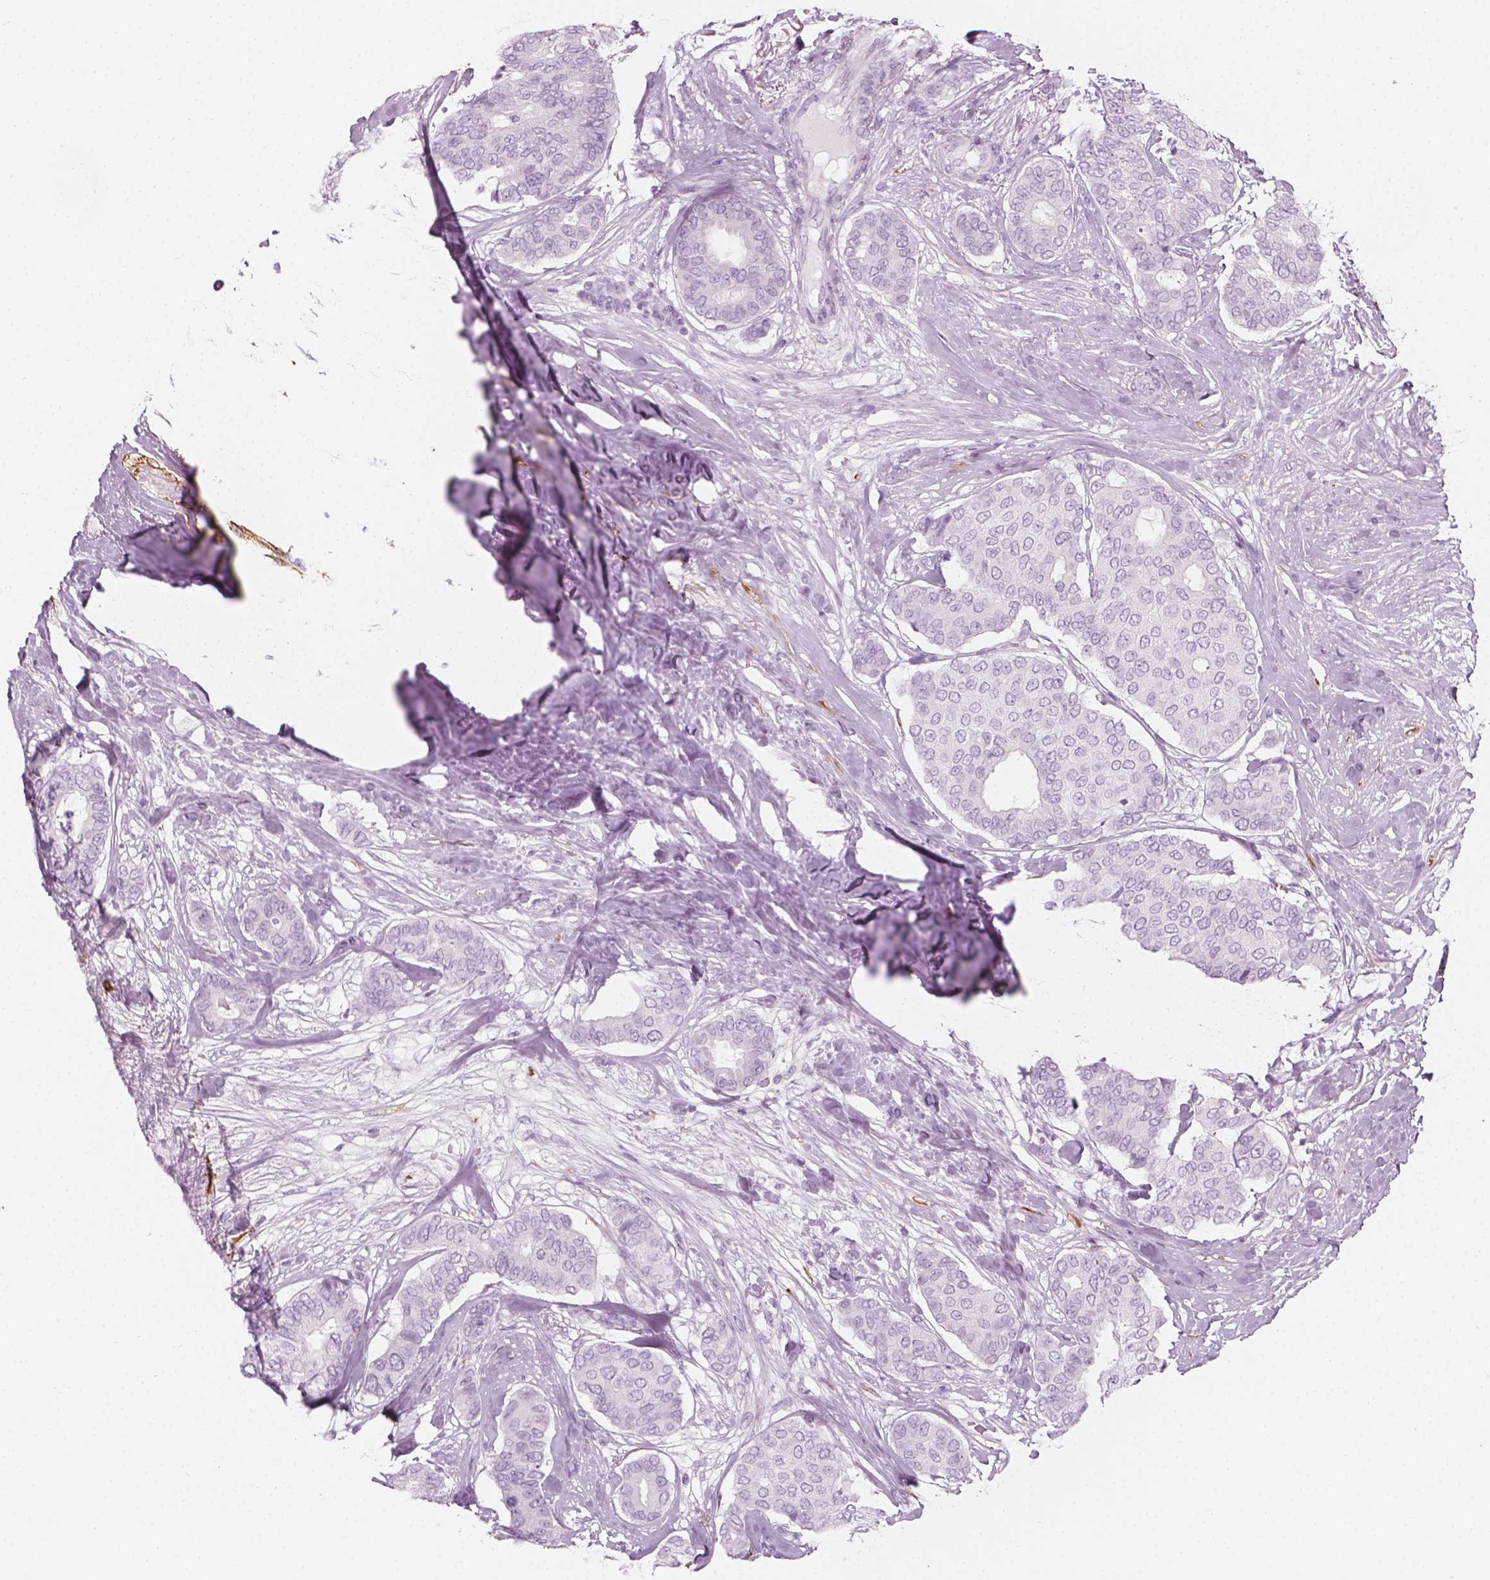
{"staining": {"intensity": "negative", "quantity": "none", "location": "none"}, "tissue": "breast cancer", "cell_type": "Tumor cells", "image_type": "cancer", "snomed": [{"axis": "morphology", "description": "Duct carcinoma"}, {"axis": "topography", "description": "Breast"}], "caption": "Breast cancer (invasive ductal carcinoma) was stained to show a protein in brown. There is no significant staining in tumor cells.", "gene": "CES1", "patient": {"sex": "female", "age": 75}}